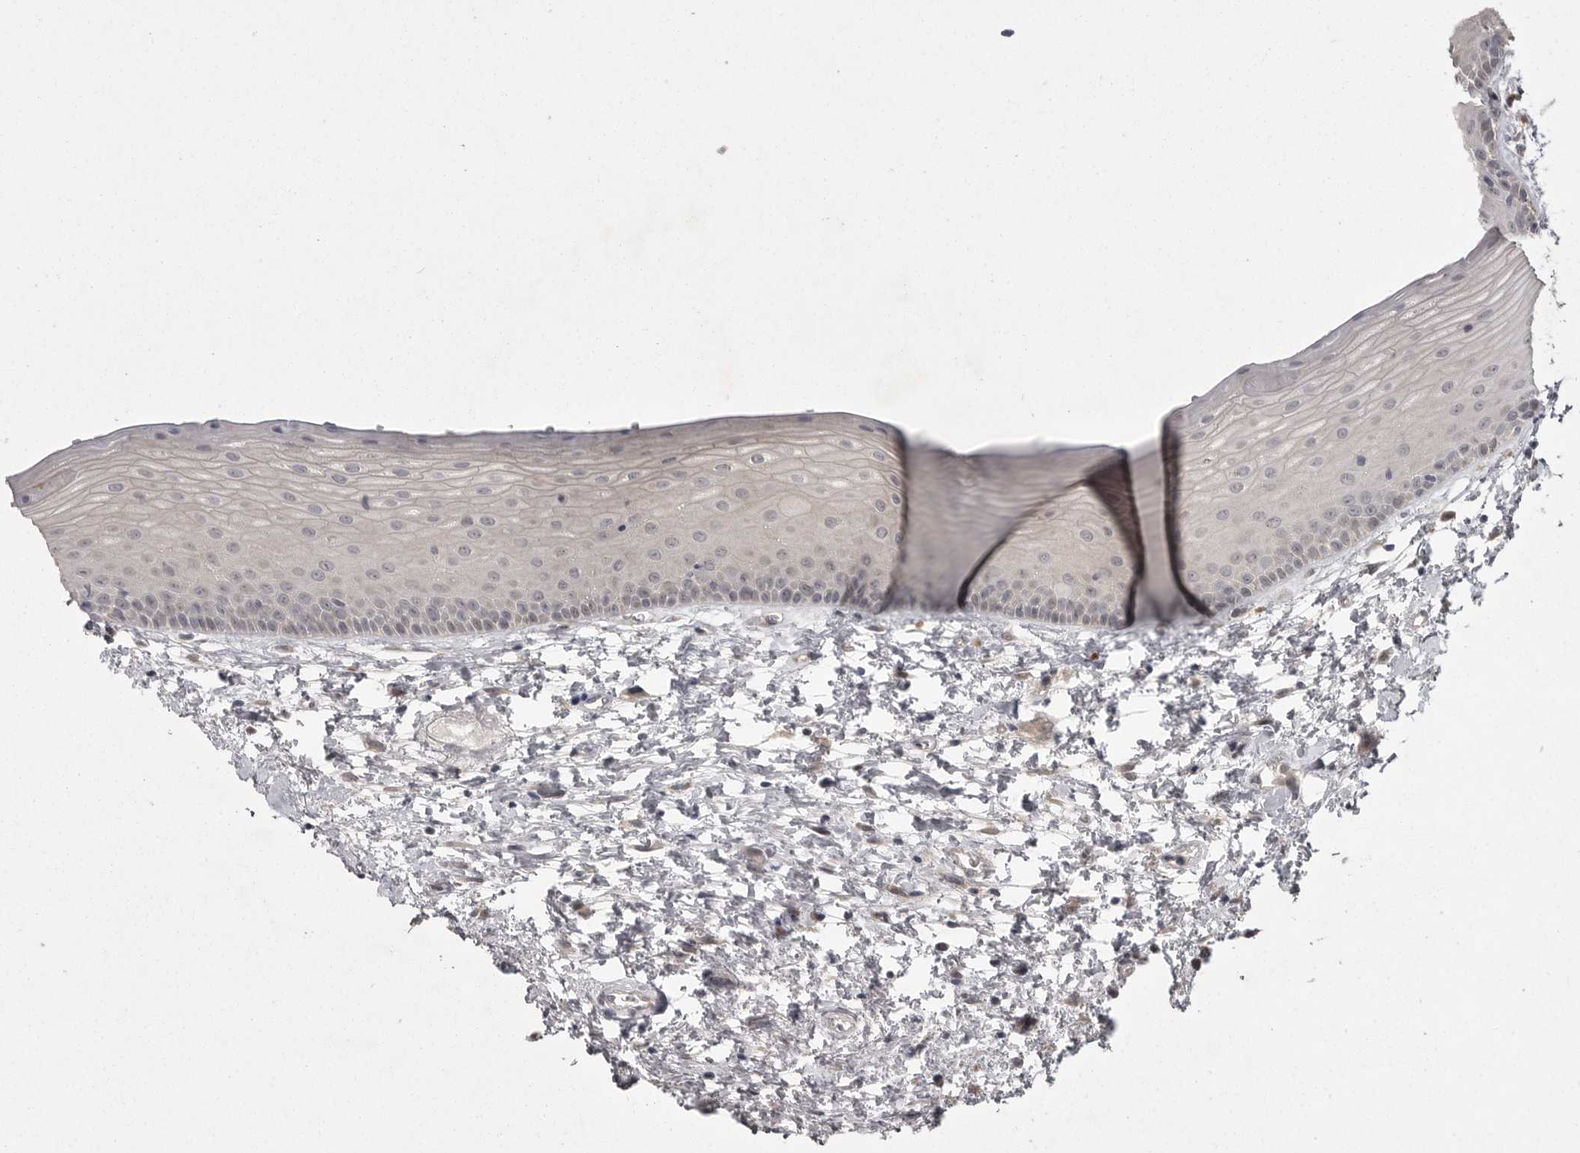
{"staining": {"intensity": "negative", "quantity": "none", "location": "none"}, "tissue": "oral mucosa", "cell_type": "Squamous epithelial cells", "image_type": "normal", "snomed": [{"axis": "morphology", "description": "Normal tissue, NOS"}, {"axis": "topography", "description": "Oral tissue"}], "caption": "High power microscopy micrograph of an immunohistochemistry histopathology image of benign oral mucosa, revealing no significant positivity in squamous epithelial cells. Brightfield microscopy of immunohistochemistry (IHC) stained with DAB (3,3'-diaminobenzidine) (brown) and hematoxylin (blue), captured at high magnification.", "gene": "PHF13", "patient": {"sex": "female", "age": 76}}